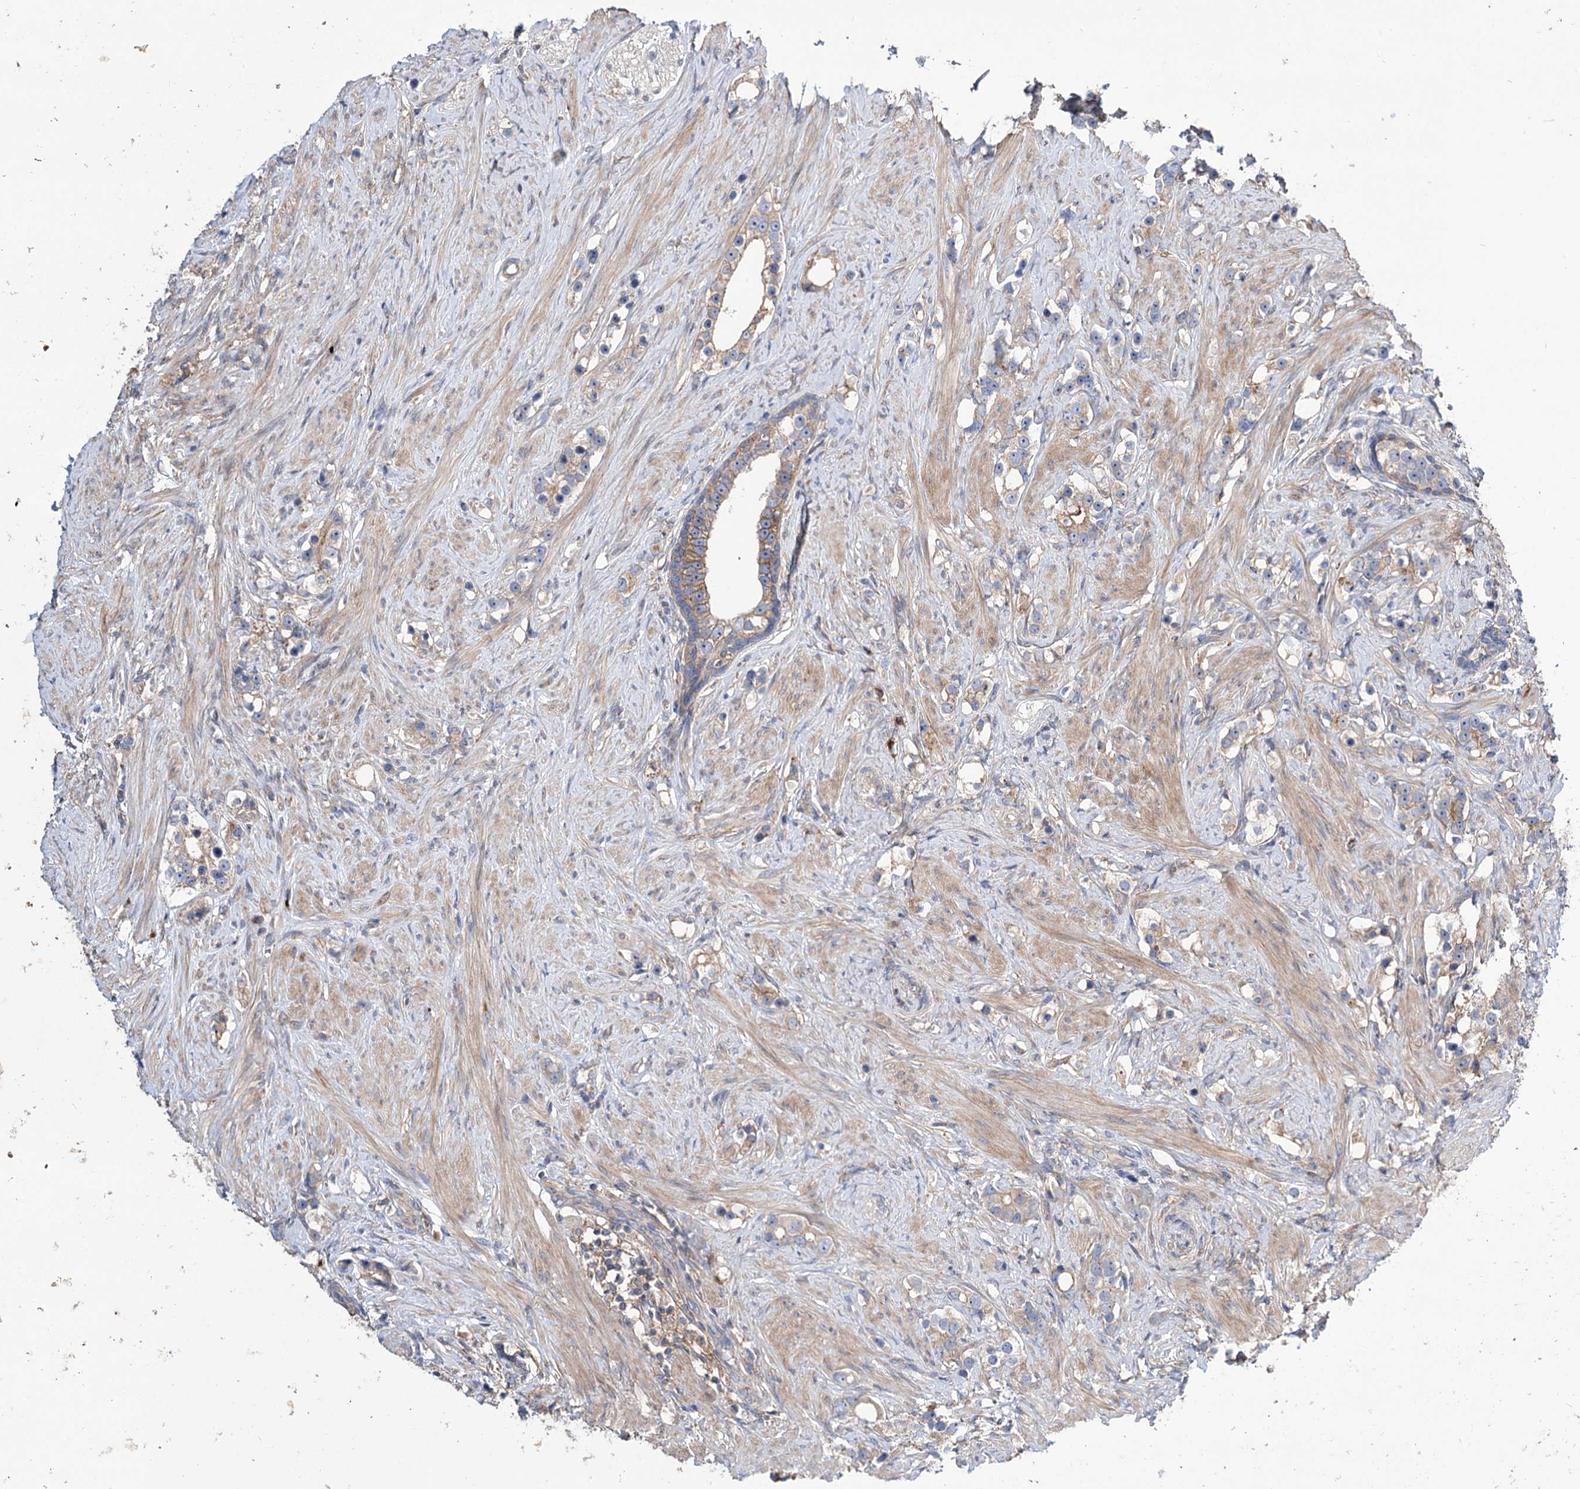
{"staining": {"intensity": "weak", "quantity": "25%-75%", "location": "cytoplasmic/membranous"}, "tissue": "prostate cancer", "cell_type": "Tumor cells", "image_type": "cancer", "snomed": [{"axis": "morphology", "description": "Adenocarcinoma, High grade"}, {"axis": "topography", "description": "Prostate"}], "caption": "Protein positivity by immunohistochemistry displays weak cytoplasmic/membranous expression in approximately 25%-75% of tumor cells in high-grade adenocarcinoma (prostate).", "gene": "SEC24A", "patient": {"sex": "male", "age": 63}}